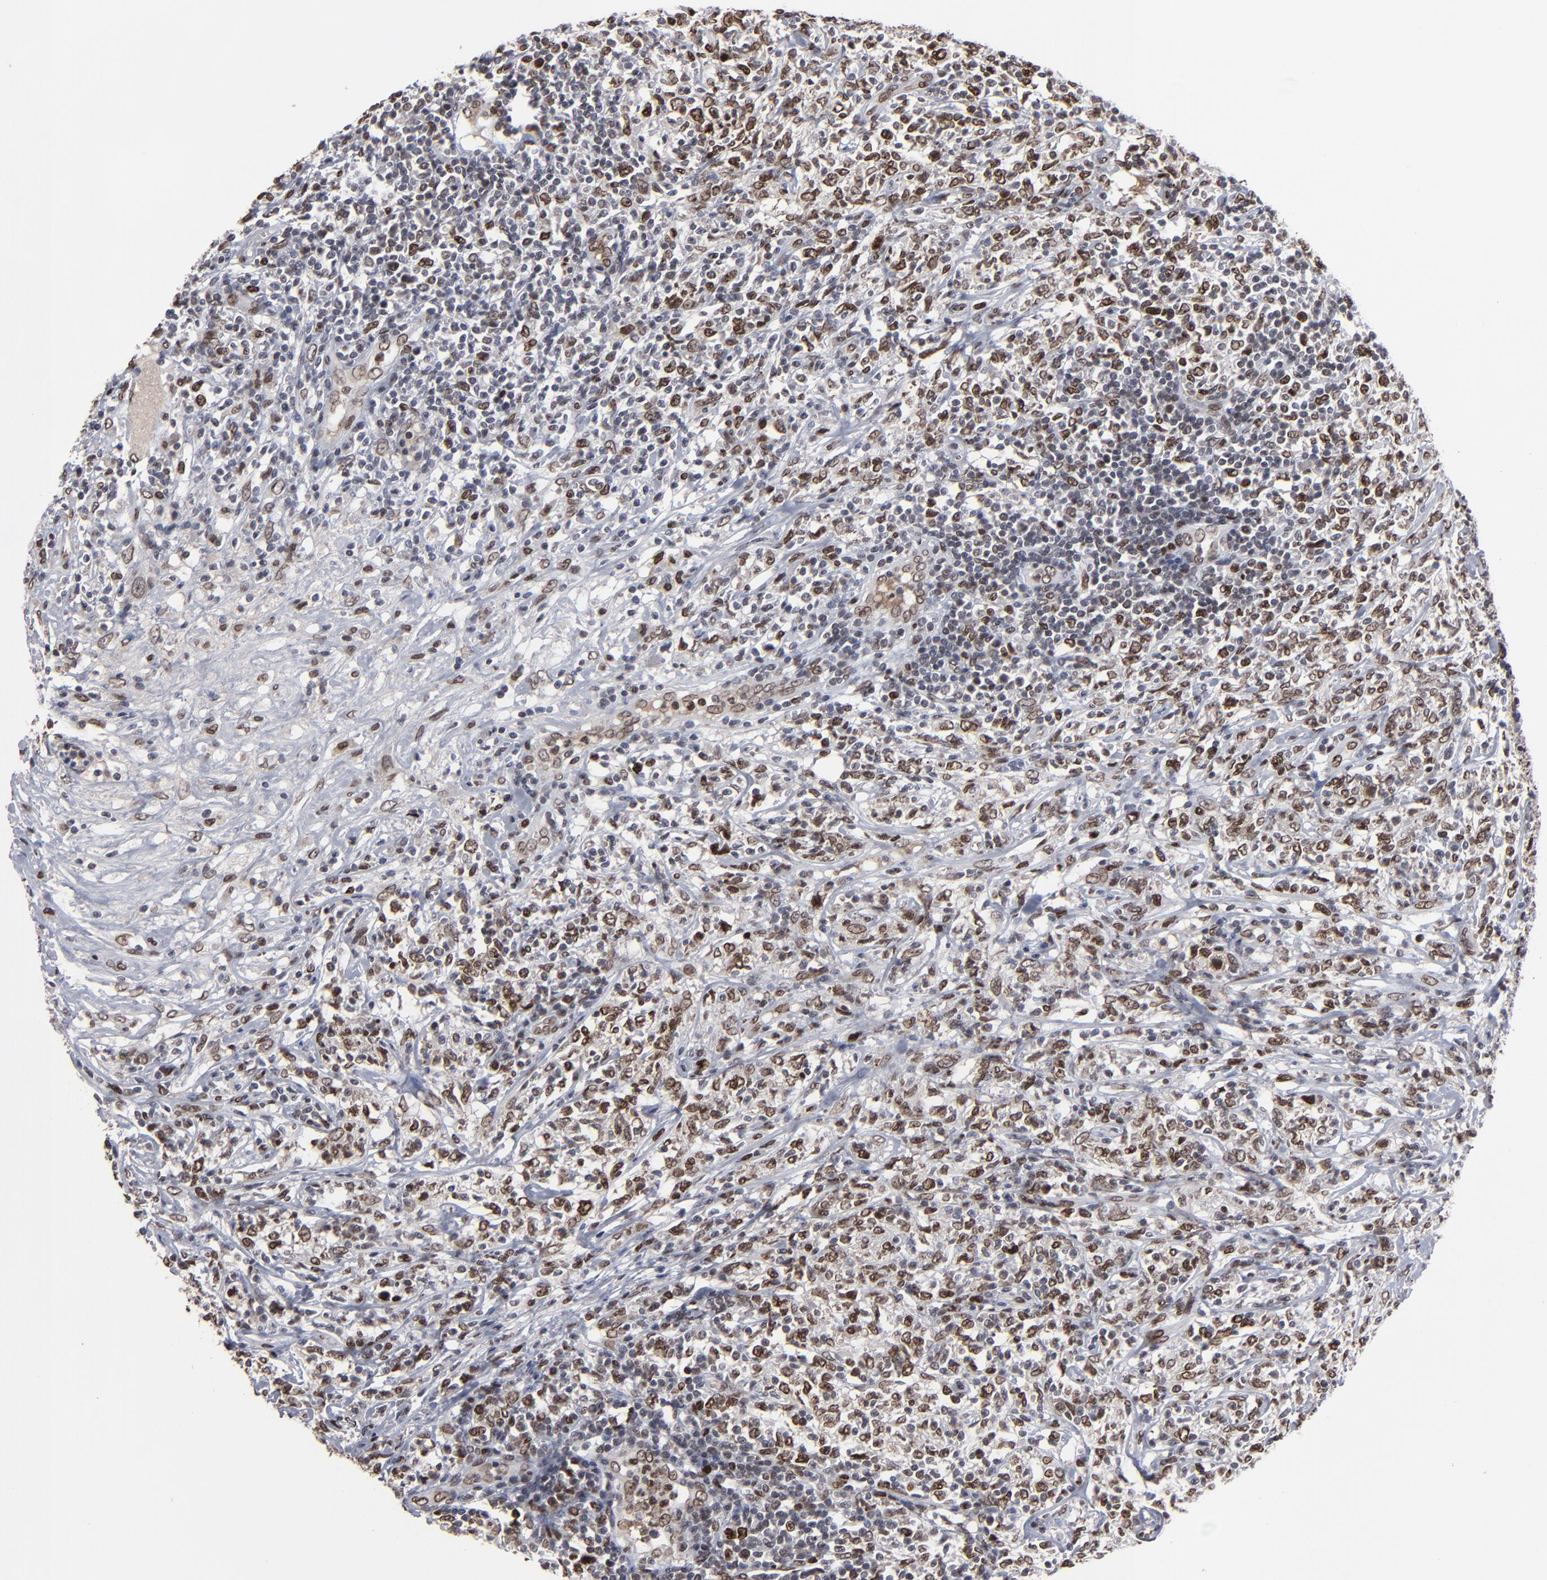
{"staining": {"intensity": "moderate", "quantity": ">75%", "location": "nuclear"}, "tissue": "lymphoma", "cell_type": "Tumor cells", "image_type": "cancer", "snomed": [{"axis": "morphology", "description": "Malignant lymphoma, non-Hodgkin's type, High grade"}, {"axis": "topography", "description": "Lymph node"}], "caption": "The histopathology image reveals staining of lymphoma, revealing moderate nuclear protein staining (brown color) within tumor cells.", "gene": "BAZ1A", "patient": {"sex": "female", "age": 84}}